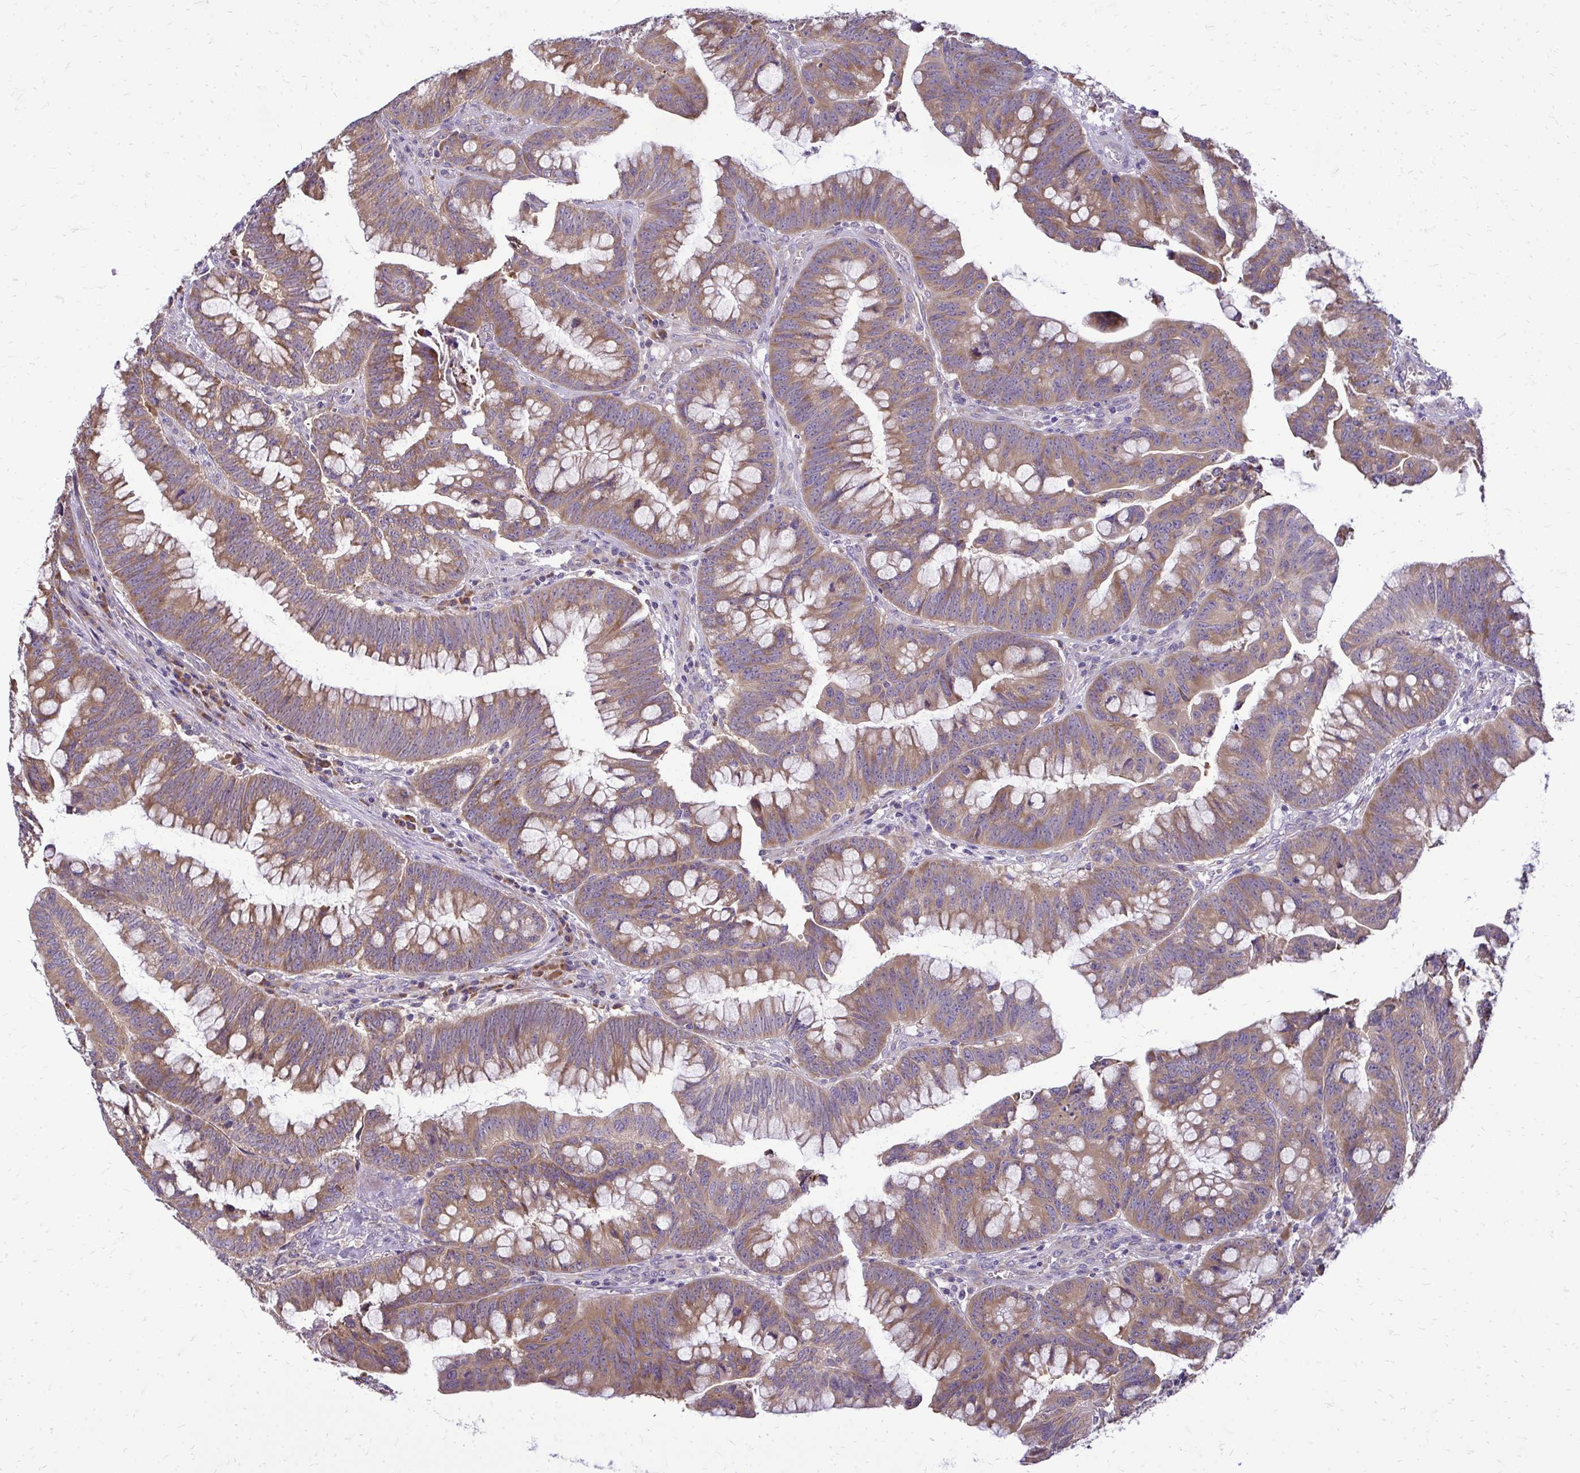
{"staining": {"intensity": "moderate", "quantity": ">75%", "location": "cytoplasmic/membranous"}, "tissue": "colorectal cancer", "cell_type": "Tumor cells", "image_type": "cancer", "snomed": [{"axis": "morphology", "description": "Adenocarcinoma, NOS"}, {"axis": "topography", "description": "Colon"}], "caption": "The micrograph exhibits immunohistochemical staining of colorectal adenocarcinoma. There is moderate cytoplasmic/membranous positivity is identified in about >75% of tumor cells.", "gene": "RPLP2", "patient": {"sex": "male", "age": 62}}